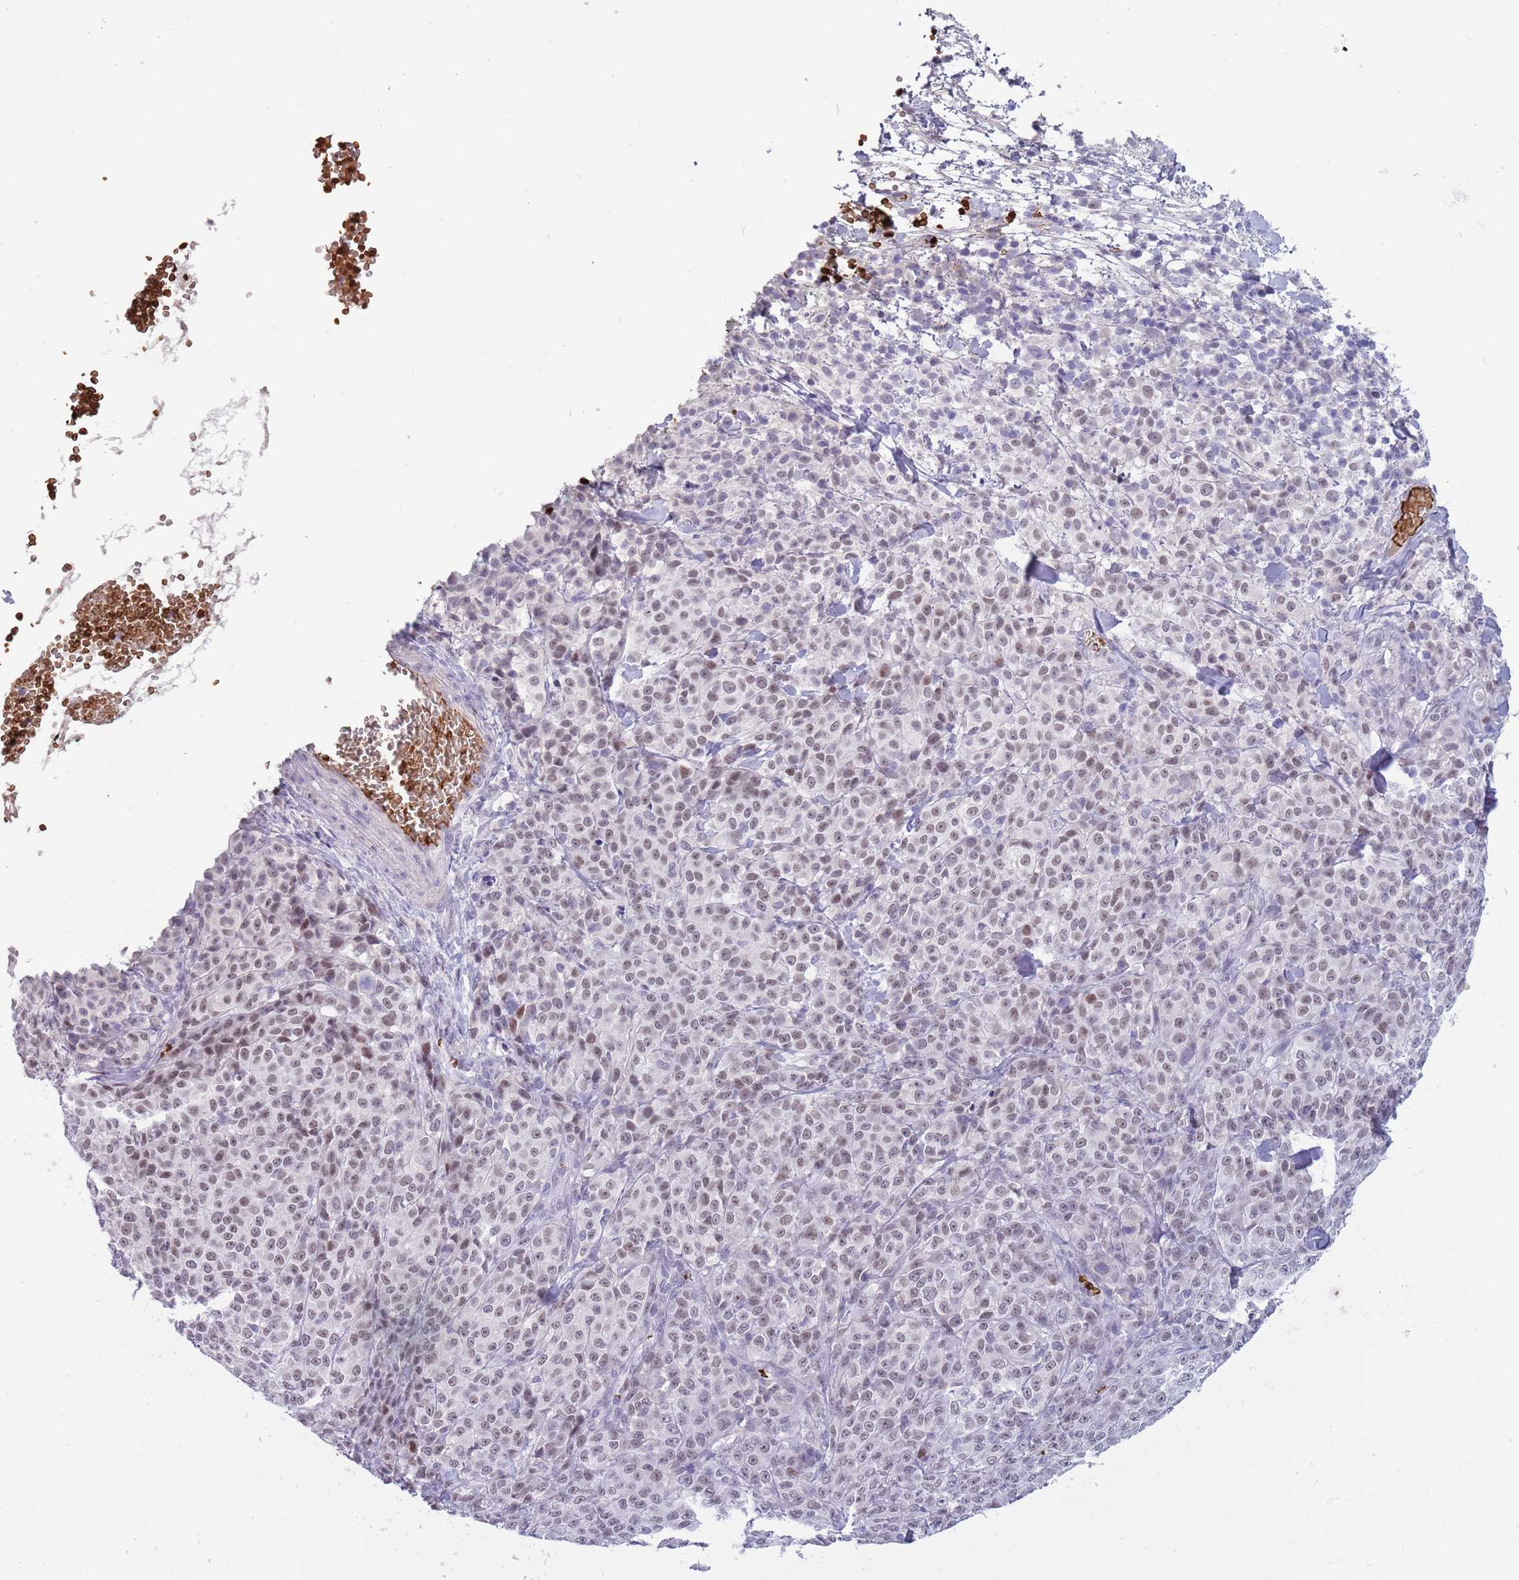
{"staining": {"intensity": "weak", "quantity": ">75%", "location": "nuclear"}, "tissue": "melanoma", "cell_type": "Tumor cells", "image_type": "cancer", "snomed": [{"axis": "morphology", "description": "Normal tissue, NOS"}, {"axis": "morphology", "description": "Malignant melanoma, NOS"}, {"axis": "topography", "description": "Skin"}], "caption": "Melanoma tissue shows weak nuclear expression in approximately >75% of tumor cells The protein is shown in brown color, while the nuclei are stained blue.", "gene": "LYPD6B", "patient": {"sex": "female", "age": 34}}